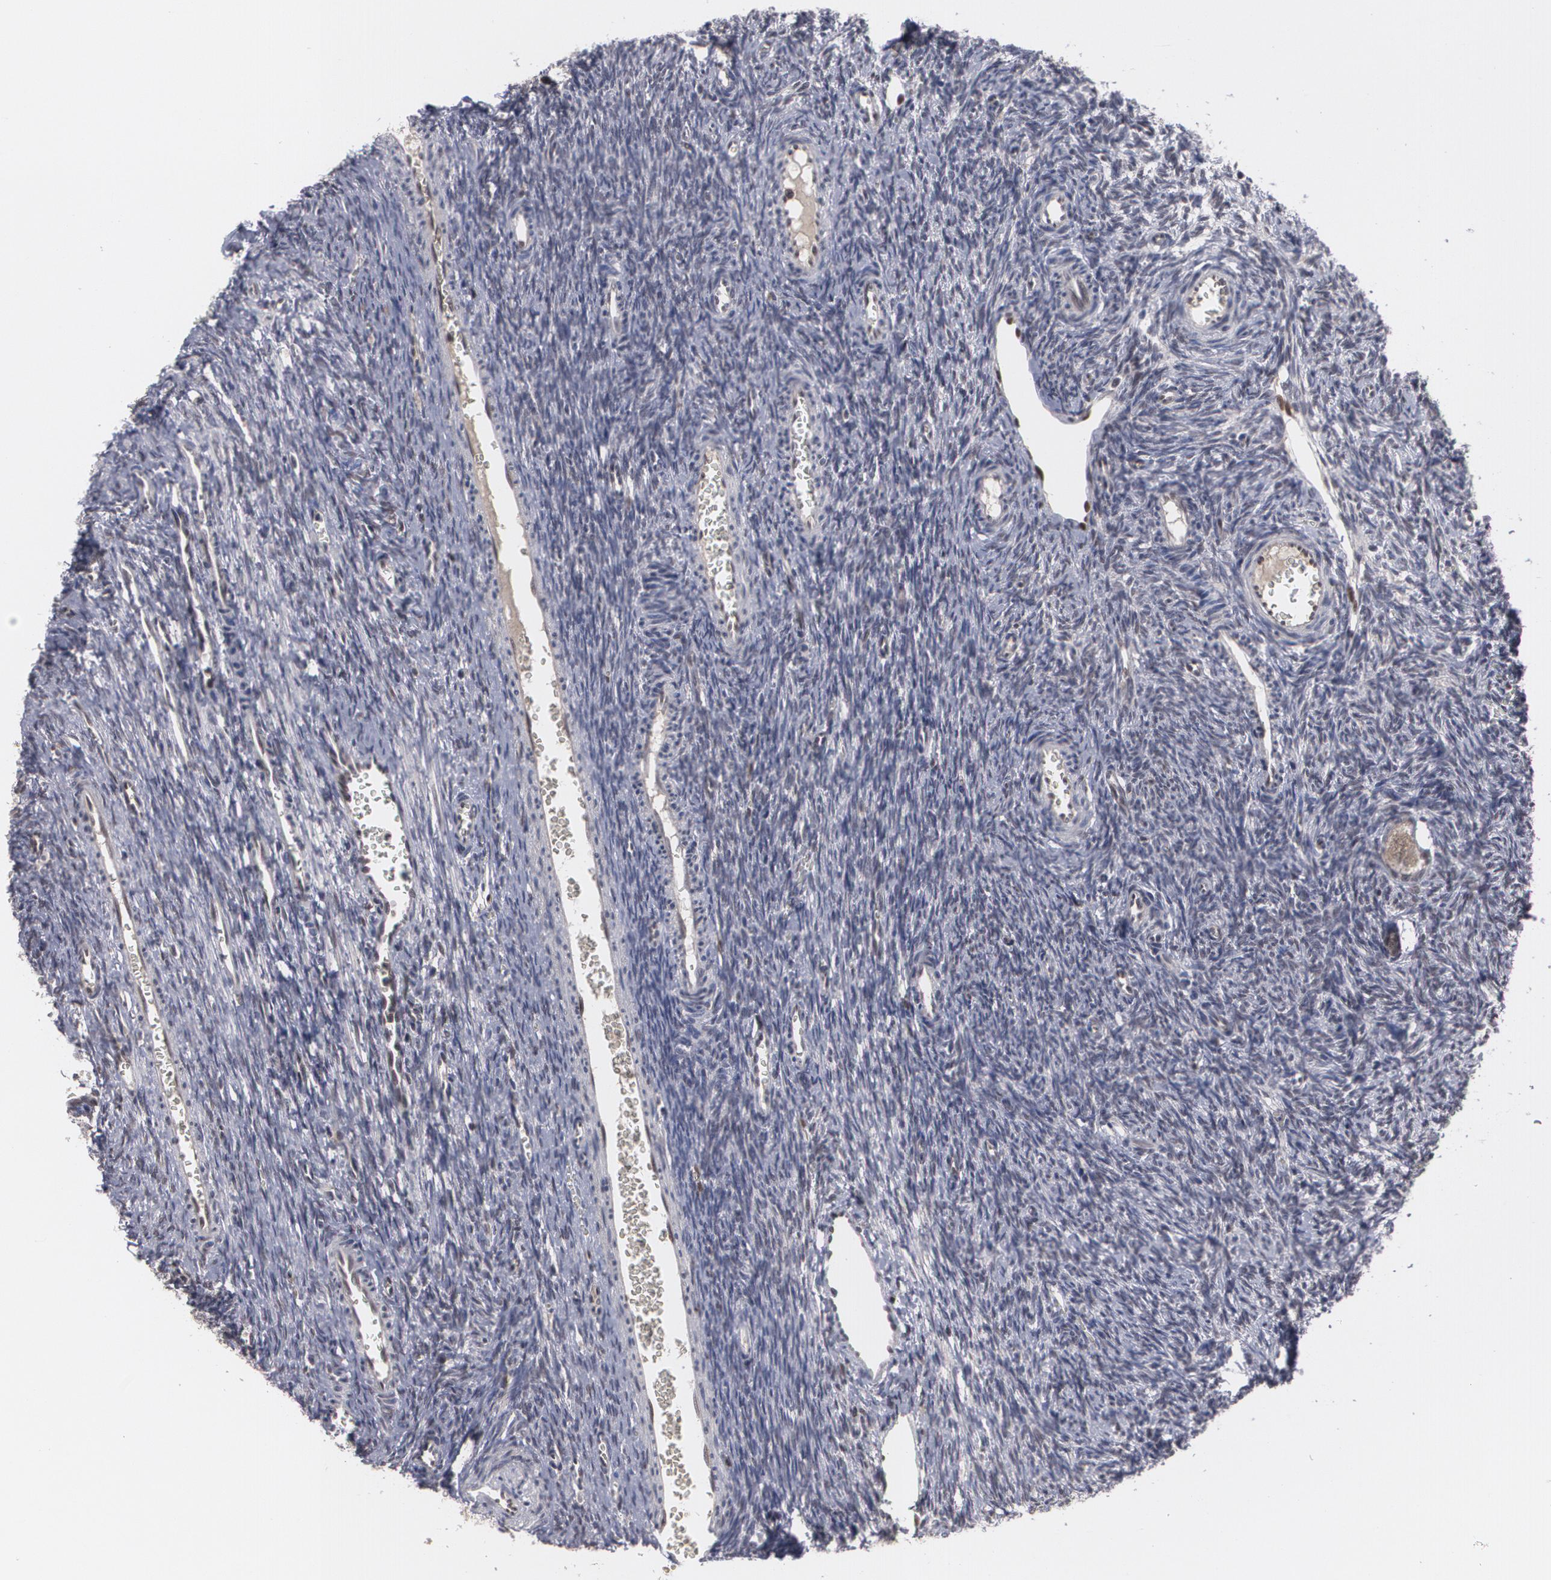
{"staining": {"intensity": "moderate", "quantity": "25%-75%", "location": "nuclear"}, "tissue": "ovary", "cell_type": "Follicle cells", "image_type": "normal", "snomed": [{"axis": "morphology", "description": "Normal tissue, NOS"}, {"axis": "topography", "description": "Ovary"}], "caption": "Brown immunohistochemical staining in unremarkable human ovary reveals moderate nuclear positivity in approximately 25%-75% of follicle cells. The staining was performed using DAB (3,3'-diaminobenzidine), with brown indicating positive protein expression. Nuclei are stained blue with hematoxylin.", "gene": "INTS6L", "patient": {"sex": "female", "age": 39}}